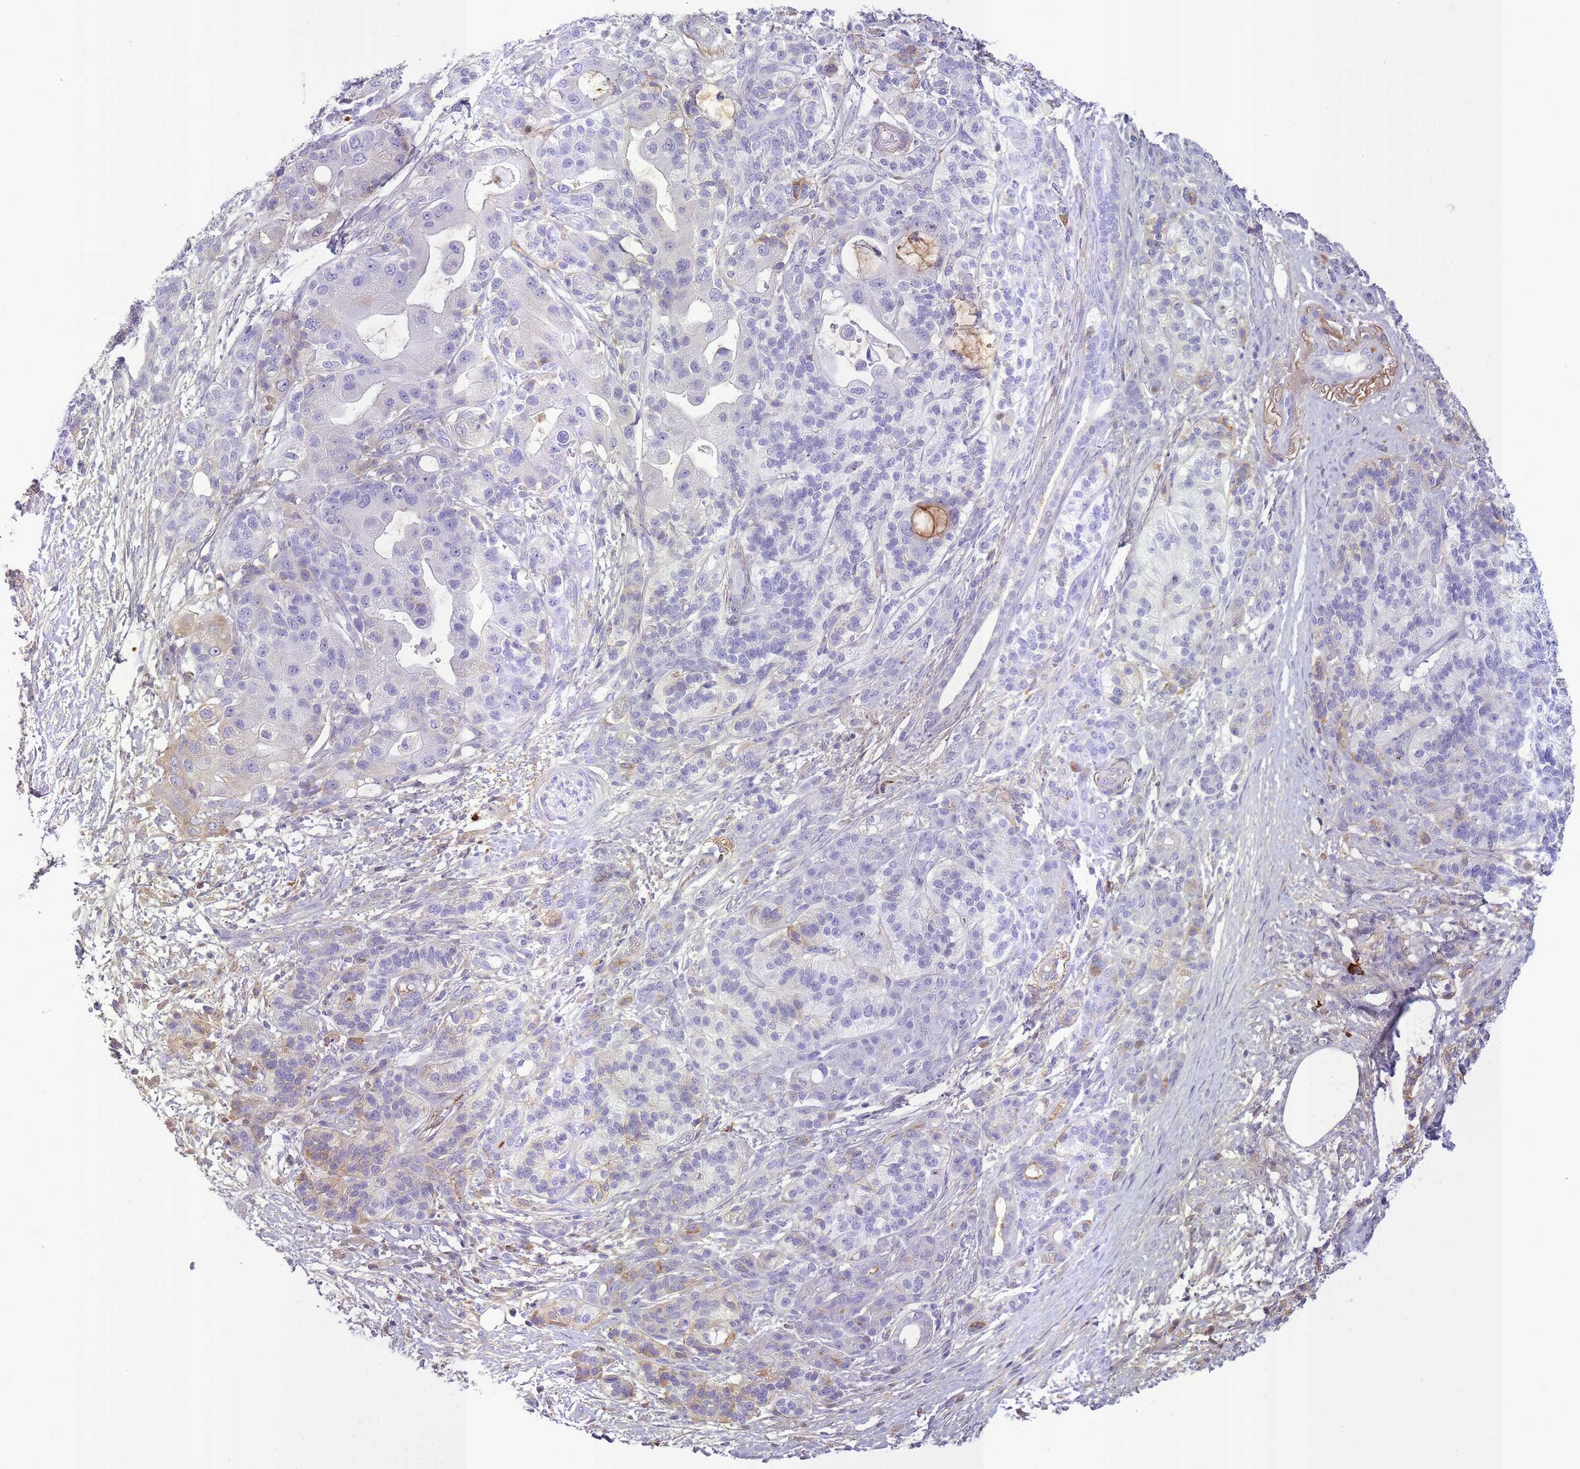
{"staining": {"intensity": "negative", "quantity": "none", "location": "none"}, "tissue": "pancreatic cancer", "cell_type": "Tumor cells", "image_type": "cancer", "snomed": [{"axis": "morphology", "description": "Adenocarcinoma, NOS"}, {"axis": "topography", "description": "Pancreas"}], "caption": "Tumor cells are negative for brown protein staining in pancreatic cancer (adenocarcinoma).", "gene": "IGKV1D-42", "patient": {"sex": "male", "age": 57}}